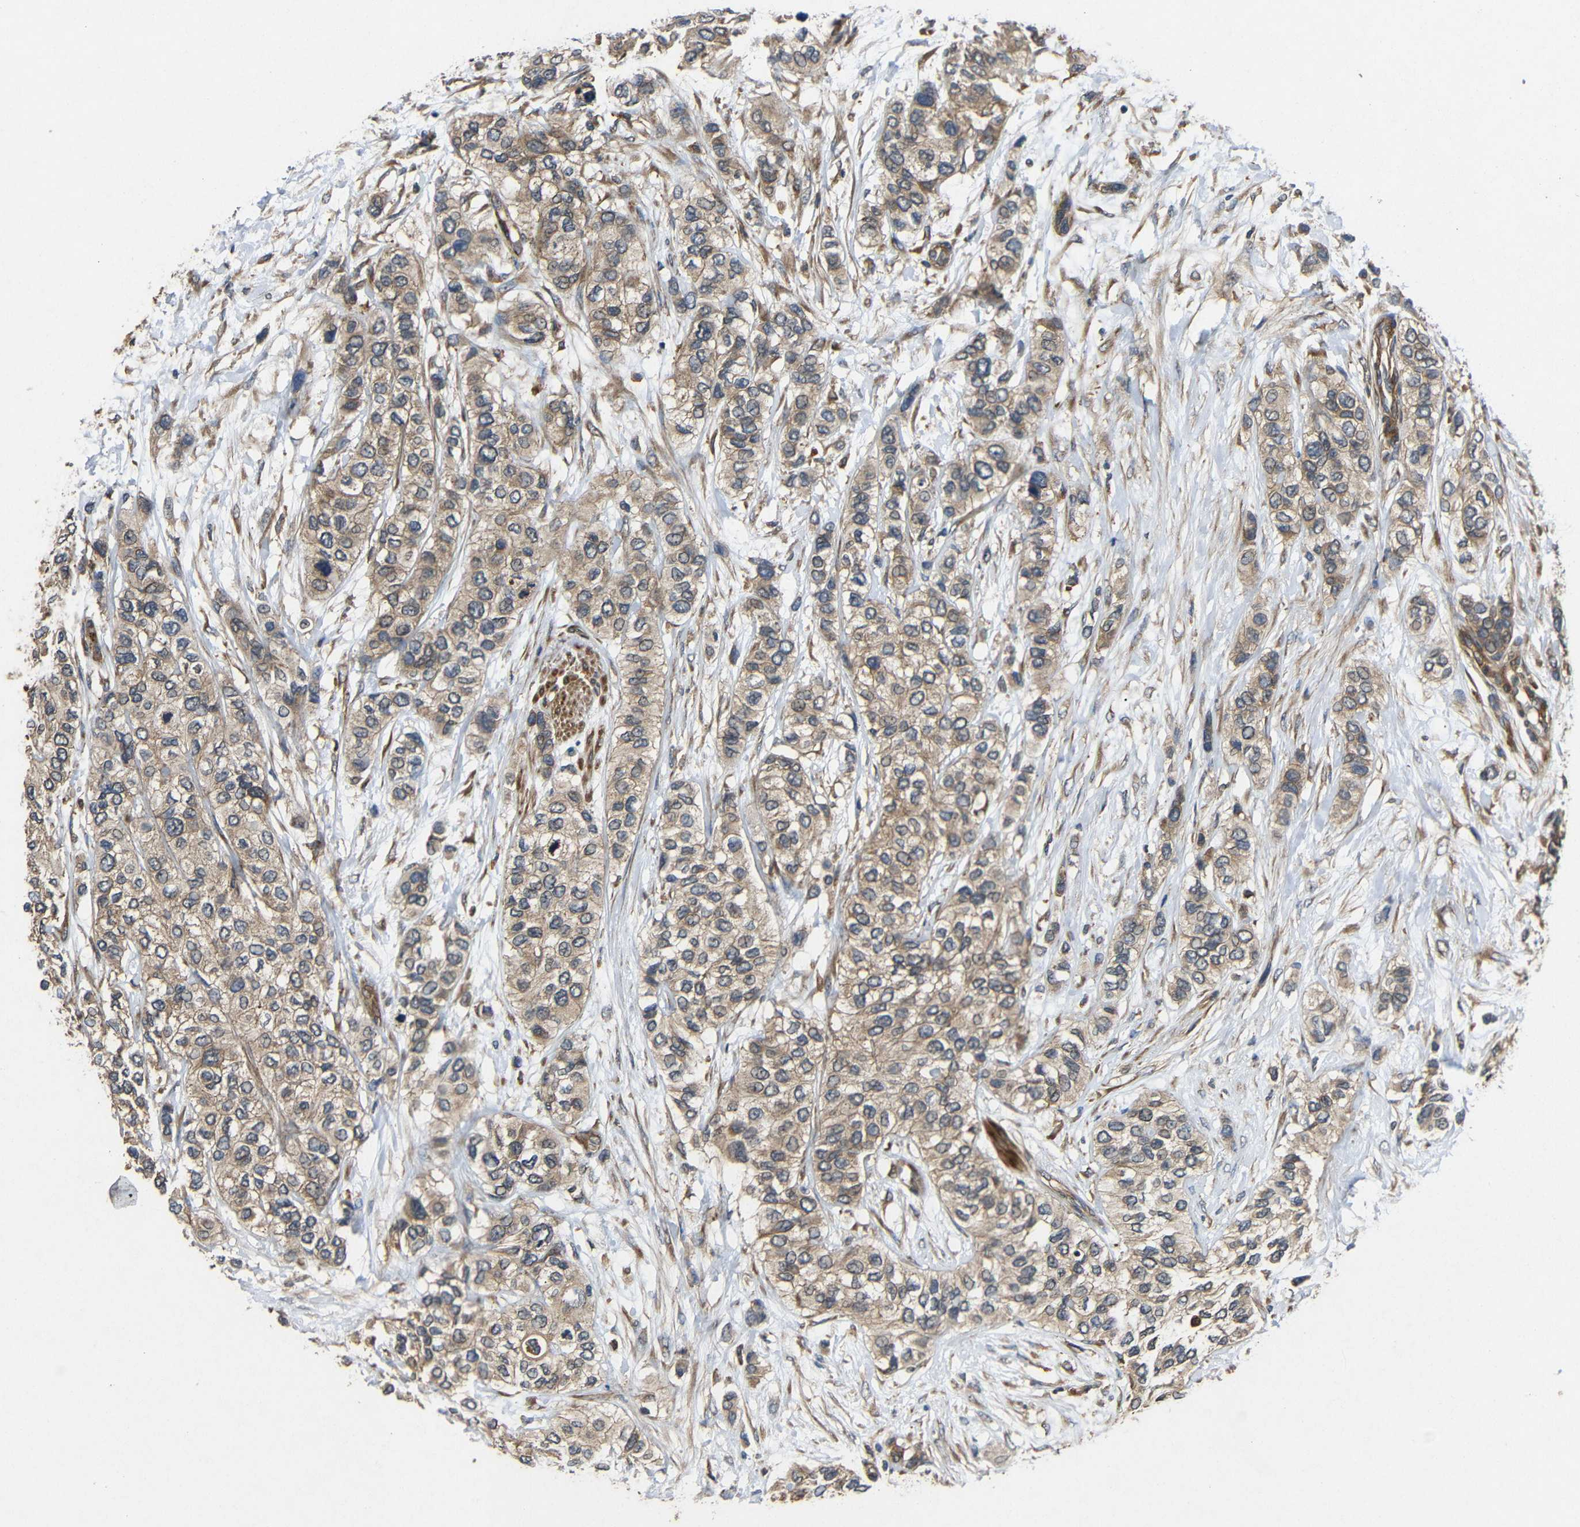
{"staining": {"intensity": "weak", "quantity": ">75%", "location": "cytoplasmic/membranous"}, "tissue": "urothelial cancer", "cell_type": "Tumor cells", "image_type": "cancer", "snomed": [{"axis": "morphology", "description": "Urothelial carcinoma, High grade"}, {"axis": "topography", "description": "Urinary bladder"}], "caption": "About >75% of tumor cells in human high-grade urothelial carcinoma exhibit weak cytoplasmic/membranous protein staining as visualized by brown immunohistochemical staining.", "gene": "EIF2S1", "patient": {"sex": "female", "age": 56}}